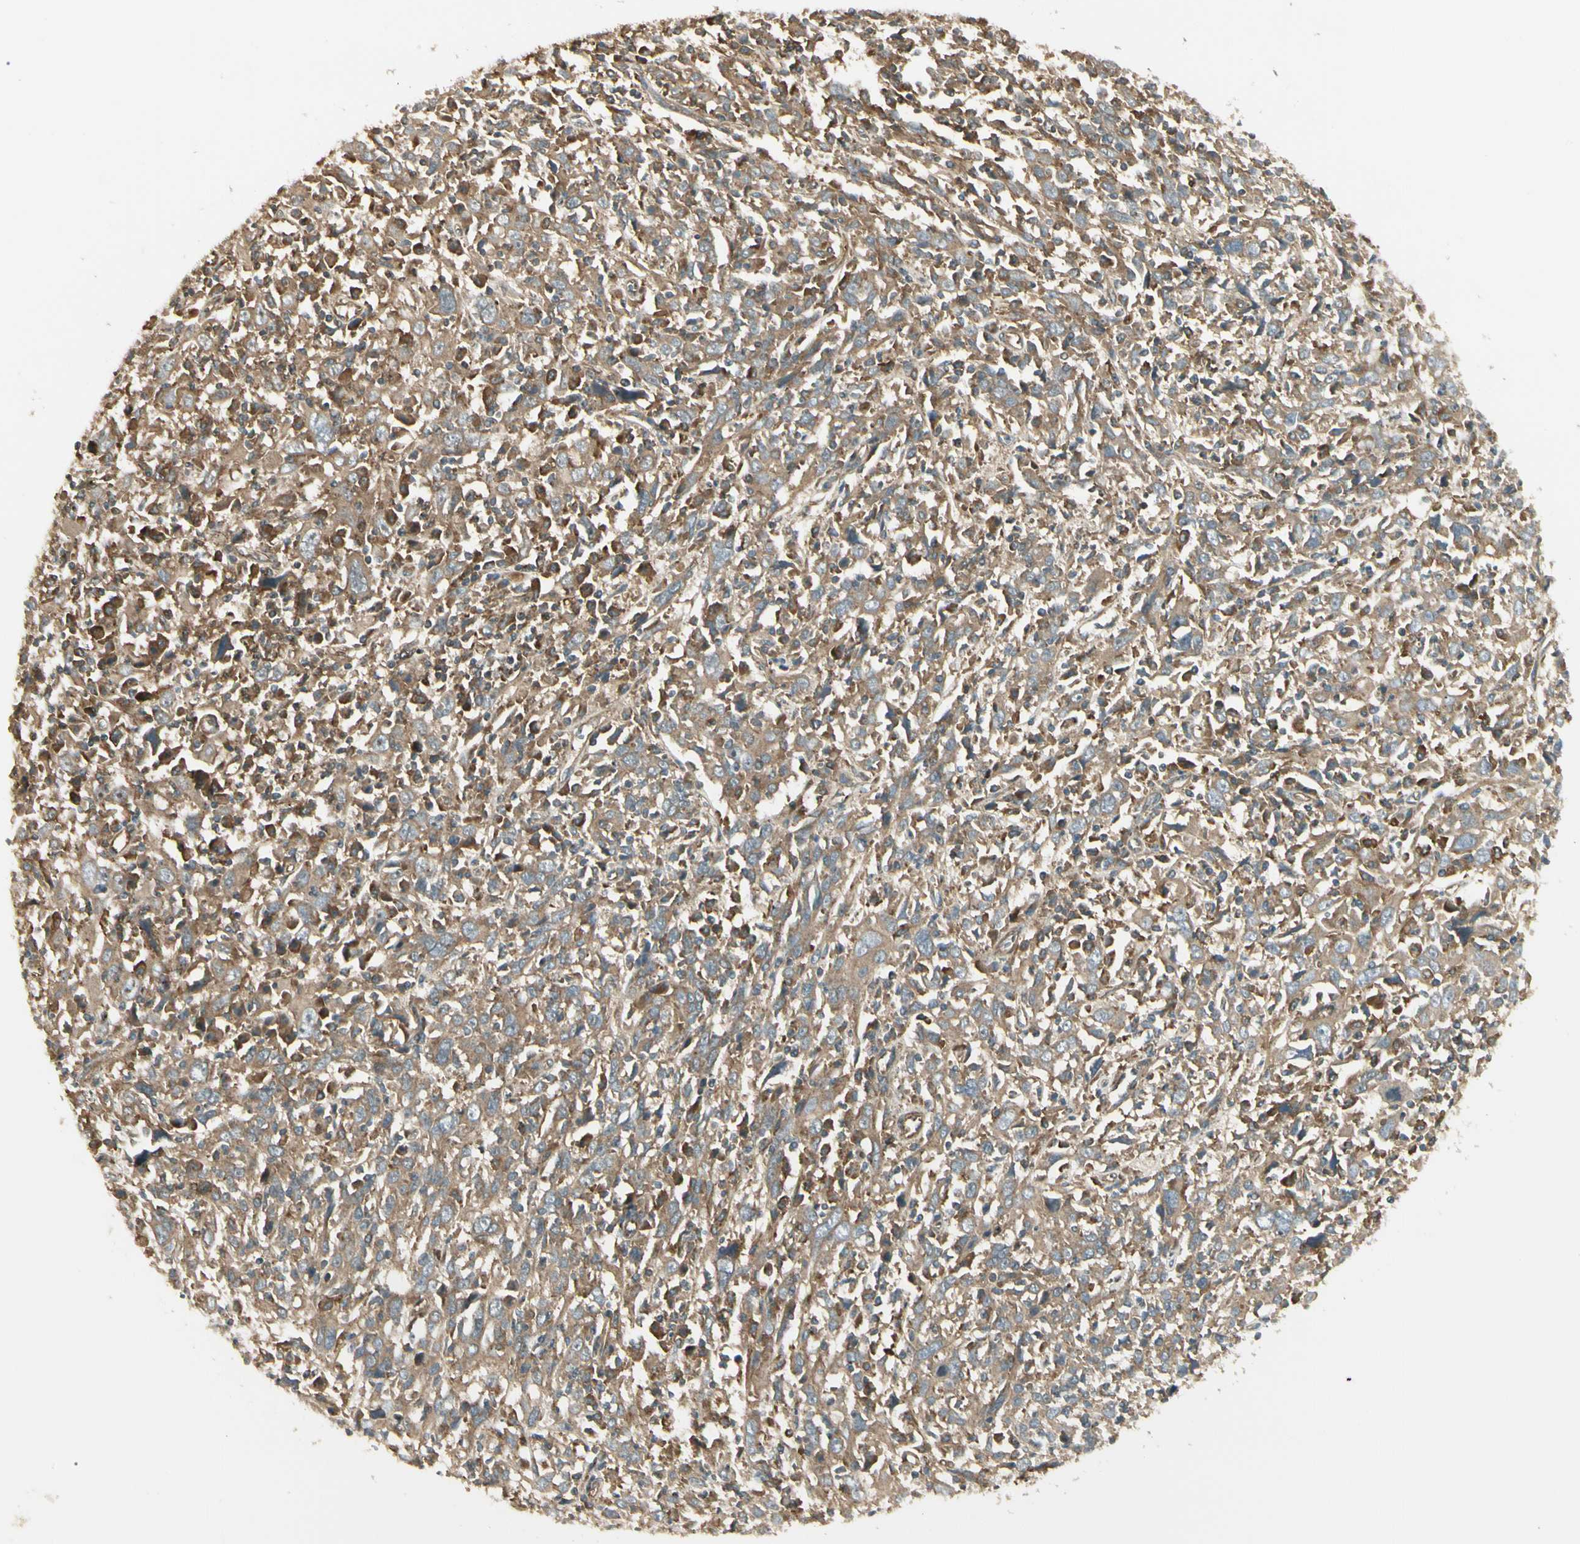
{"staining": {"intensity": "moderate", "quantity": ">75%", "location": "cytoplasmic/membranous"}, "tissue": "cervical cancer", "cell_type": "Tumor cells", "image_type": "cancer", "snomed": [{"axis": "morphology", "description": "Squamous cell carcinoma, NOS"}, {"axis": "topography", "description": "Cervix"}], "caption": "Immunohistochemistry staining of cervical squamous cell carcinoma, which exhibits medium levels of moderate cytoplasmic/membranous positivity in about >75% of tumor cells indicating moderate cytoplasmic/membranous protein positivity. The staining was performed using DAB (brown) for protein detection and nuclei were counterstained in hematoxylin (blue).", "gene": "FKBP15", "patient": {"sex": "female", "age": 46}}